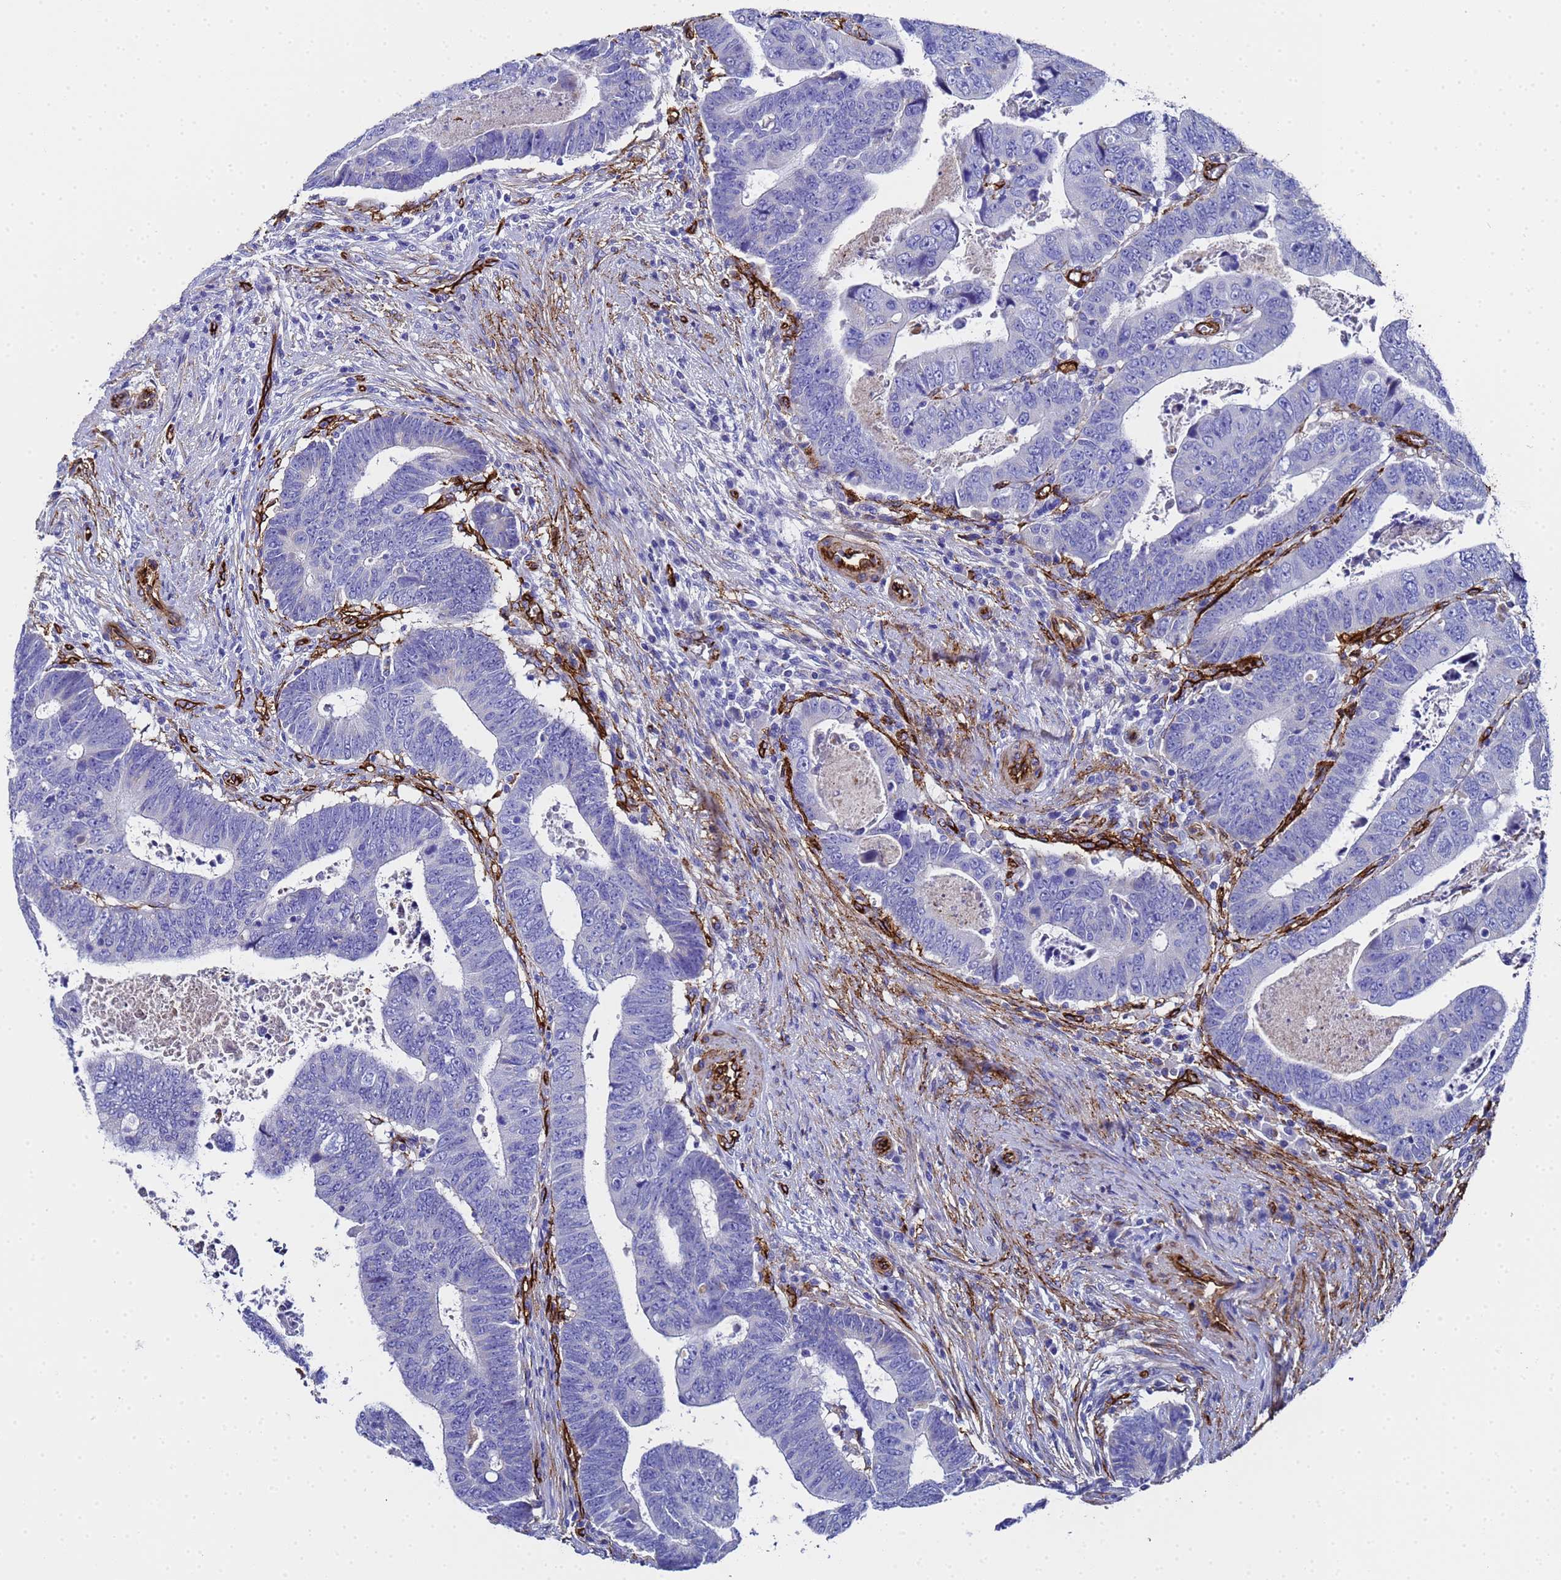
{"staining": {"intensity": "negative", "quantity": "none", "location": "none"}, "tissue": "colorectal cancer", "cell_type": "Tumor cells", "image_type": "cancer", "snomed": [{"axis": "morphology", "description": "Normal tissue, NOS"}, {"axis": "morphology", "description": "Adenocarcinoma, NOS"}, {"axis": "topography", "description": "Rectum"}], "caption": "High power microscopy micrograph of an immunohistochemistry image of colorectal adenocarcinoma, revealing no significant positivity in tumor cells.", "gene": "ADIPOQ", "patient": {"sex": "female", "age": 65}}